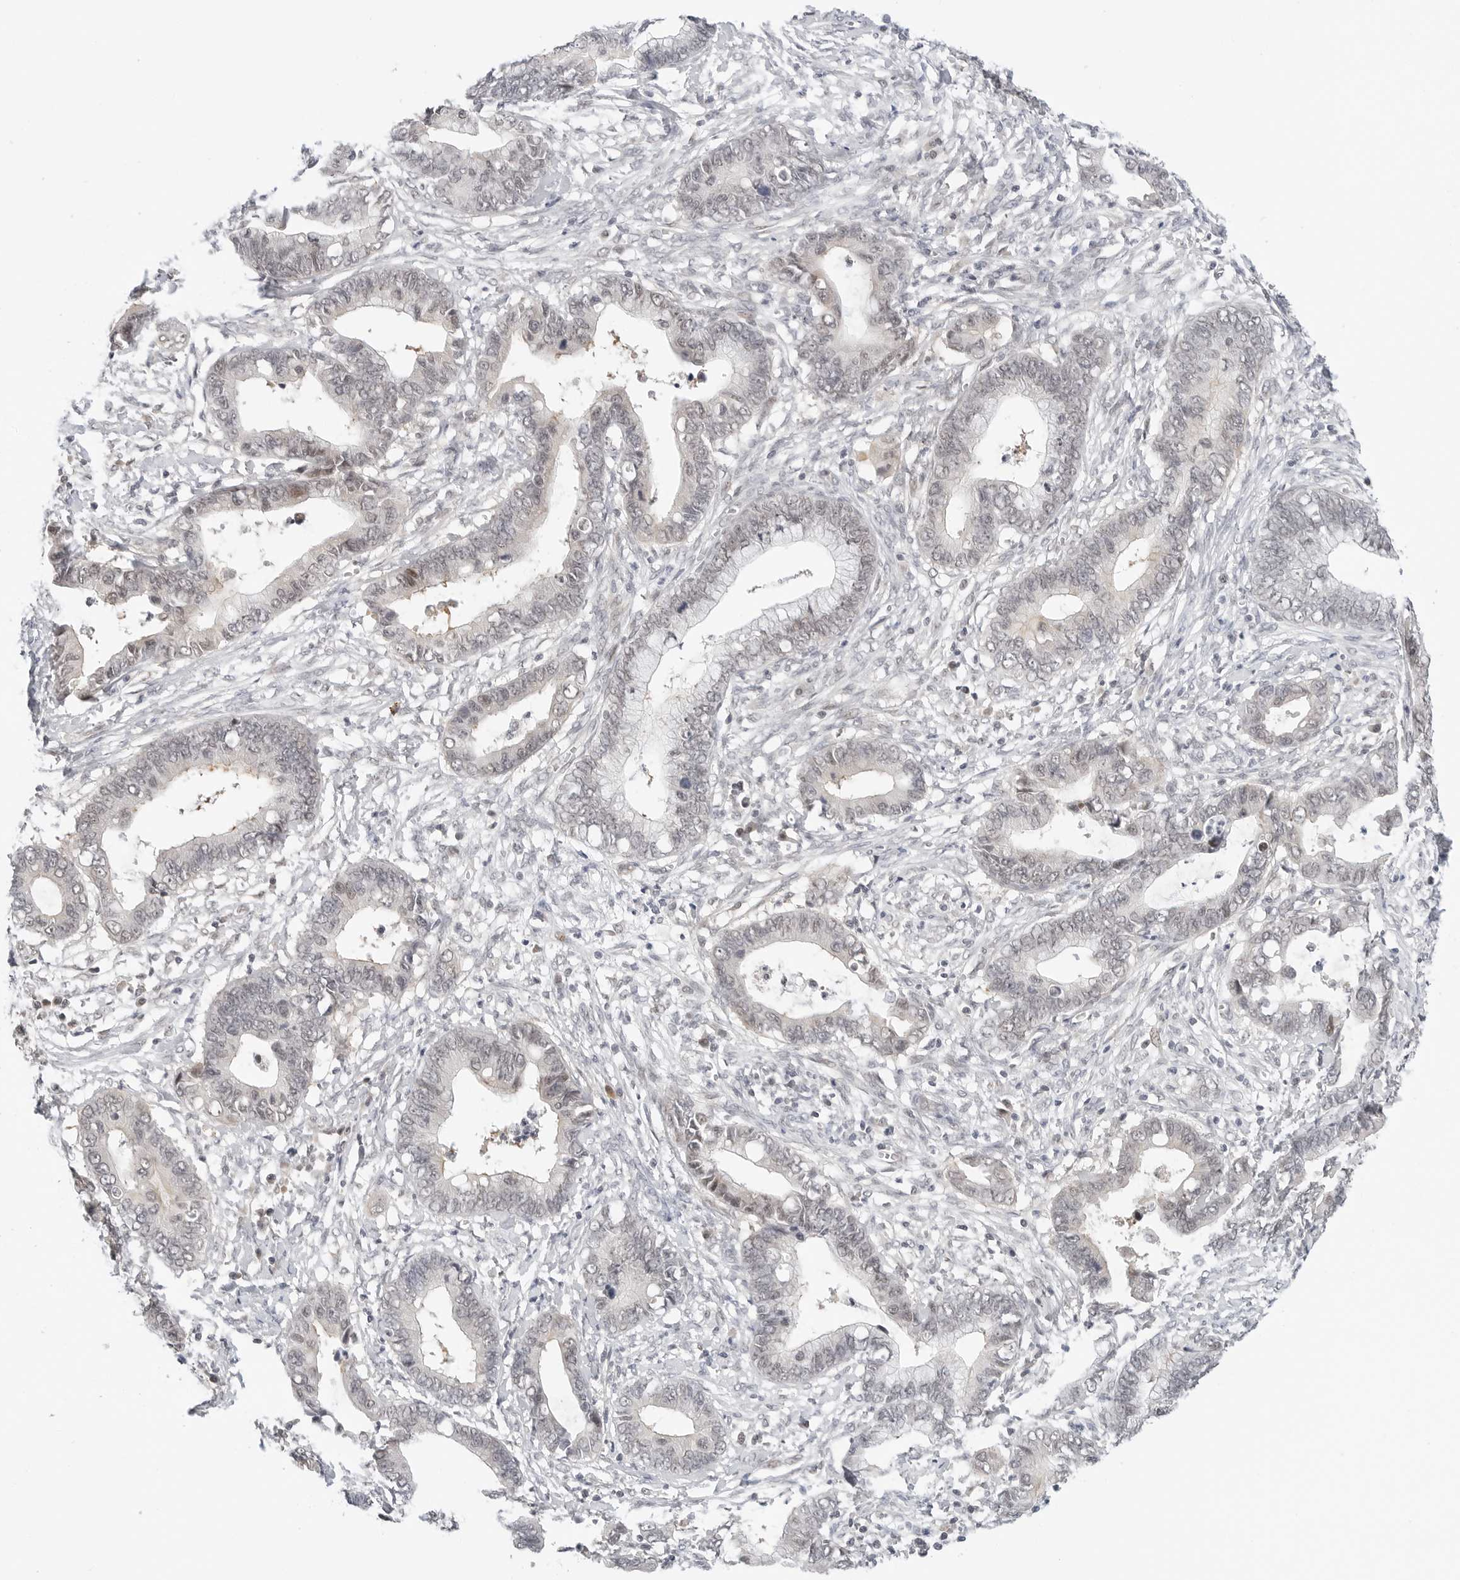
{"staining": {"intensity": "weak", "quantity": "<25%", "location": "cytoplasmic/membranous,nuclear"}, "tissue": "cervical cancer", "cell_type": "Tumor cells", "image_type": "cancer", "snomed": [{"axis": "morphology", "description": "Adenocarcinoma, NOS"}, {"axis": "topography", "description": "Cervix"}], "caption": "Tumor cells are negative for brown protein staining in cervical cancer.", "gene": "TSEN2", "patient": {"sex": "female", "age": 44}}